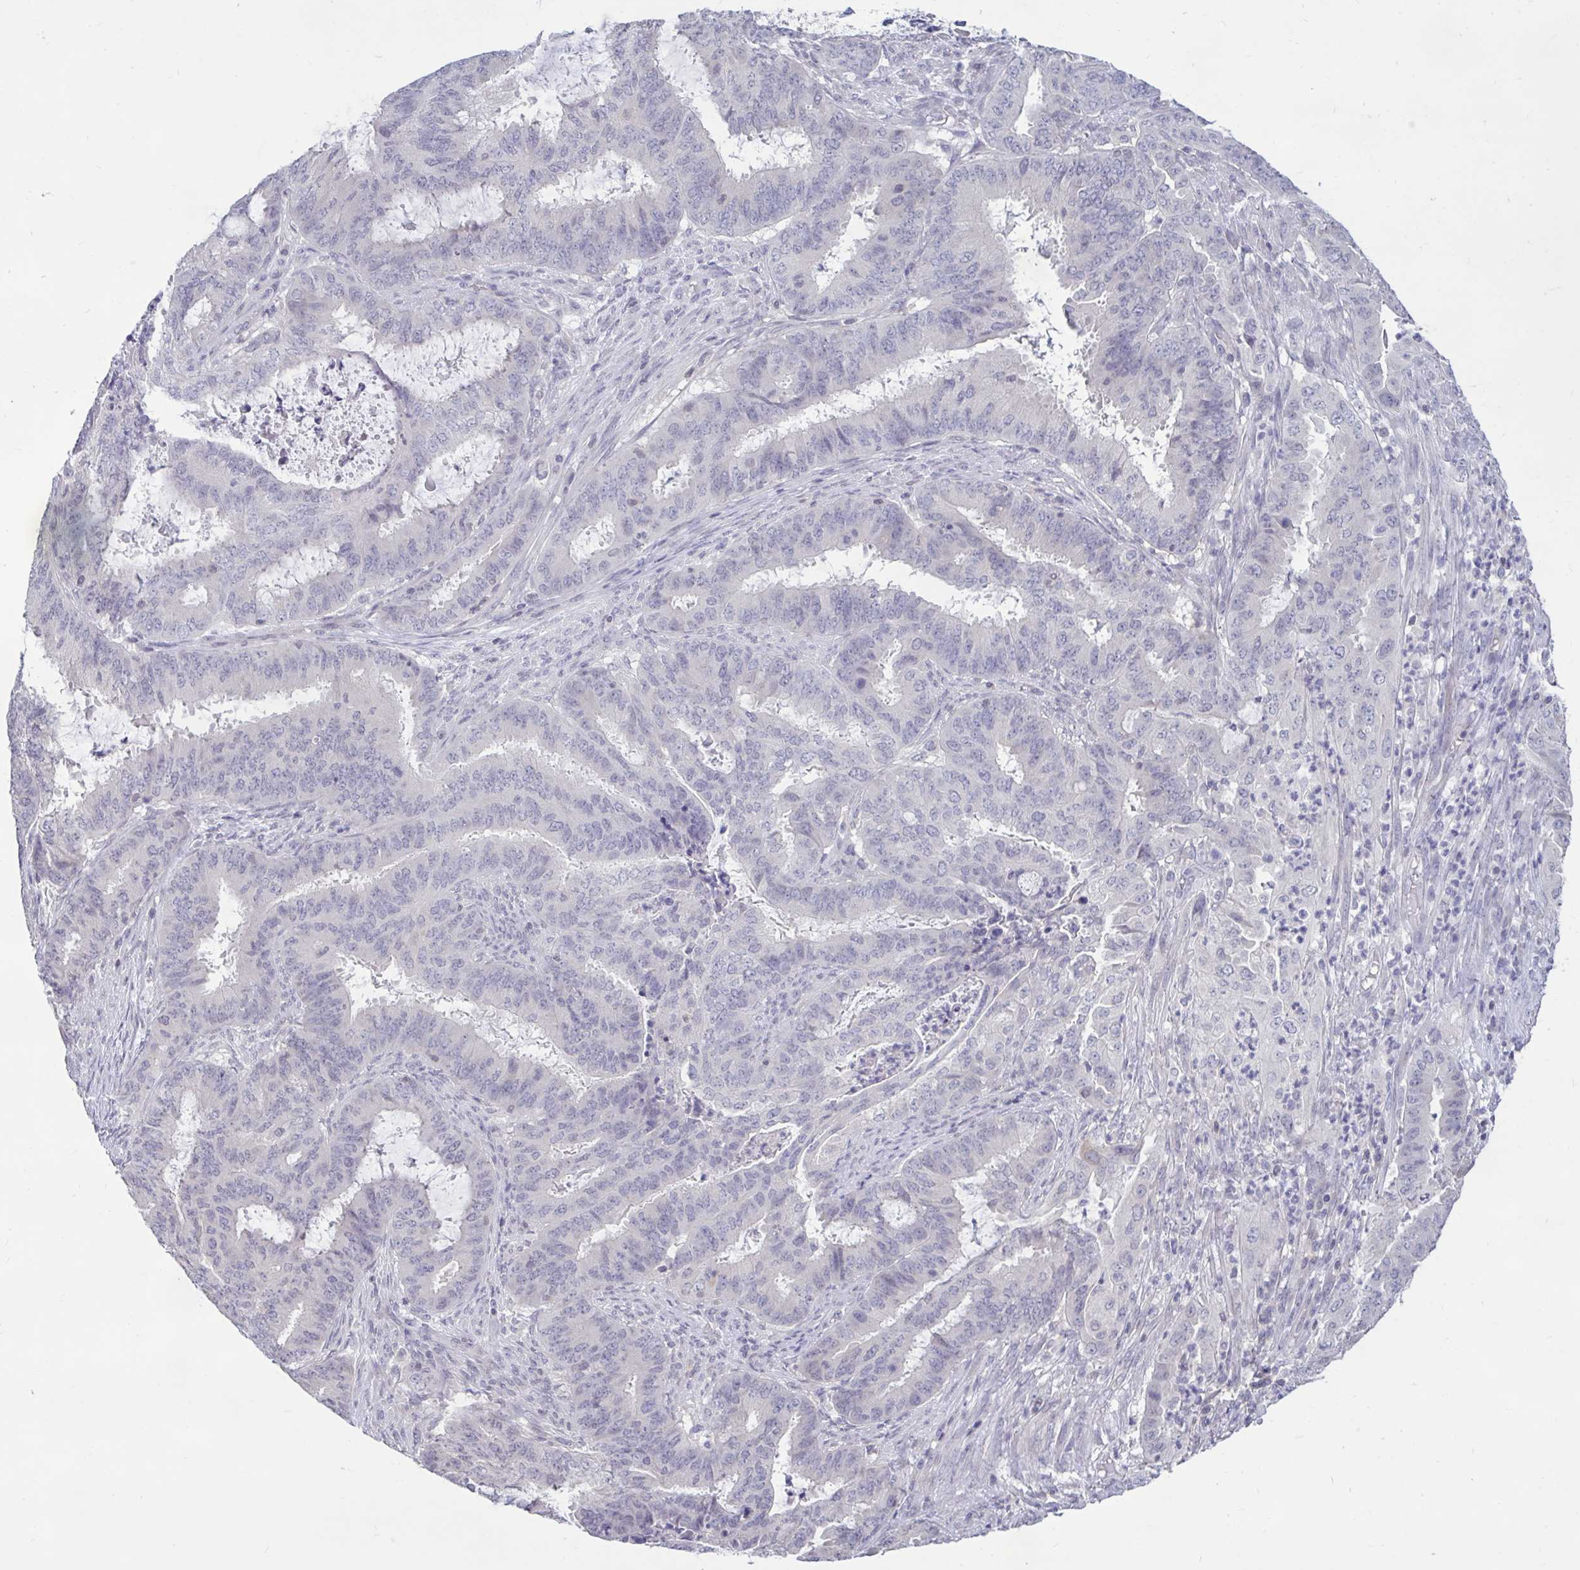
{"staining": {"intensity": "negative", "quantity": "none", "location": "none"}, "tissue": "endometrial cancer", "cell_type": "Tumor cells", "image_type": "cancer", "snomed": [{"axis": "morphology", "description": "Adenocarcinoma, NOS"}, {"axis": "topography", "description": "Endometrium"}], "caption": "High magnification brightfield microscopy of adenocarcinoma (endometrial) stained with DAB (3,3'-diaminobenzidine) (brown) and counterstained with hematoxylin (blue): tumor cells show no significant expression.", "gene": "ARPP19", "patient": {"sex": "female", "age": 51}}